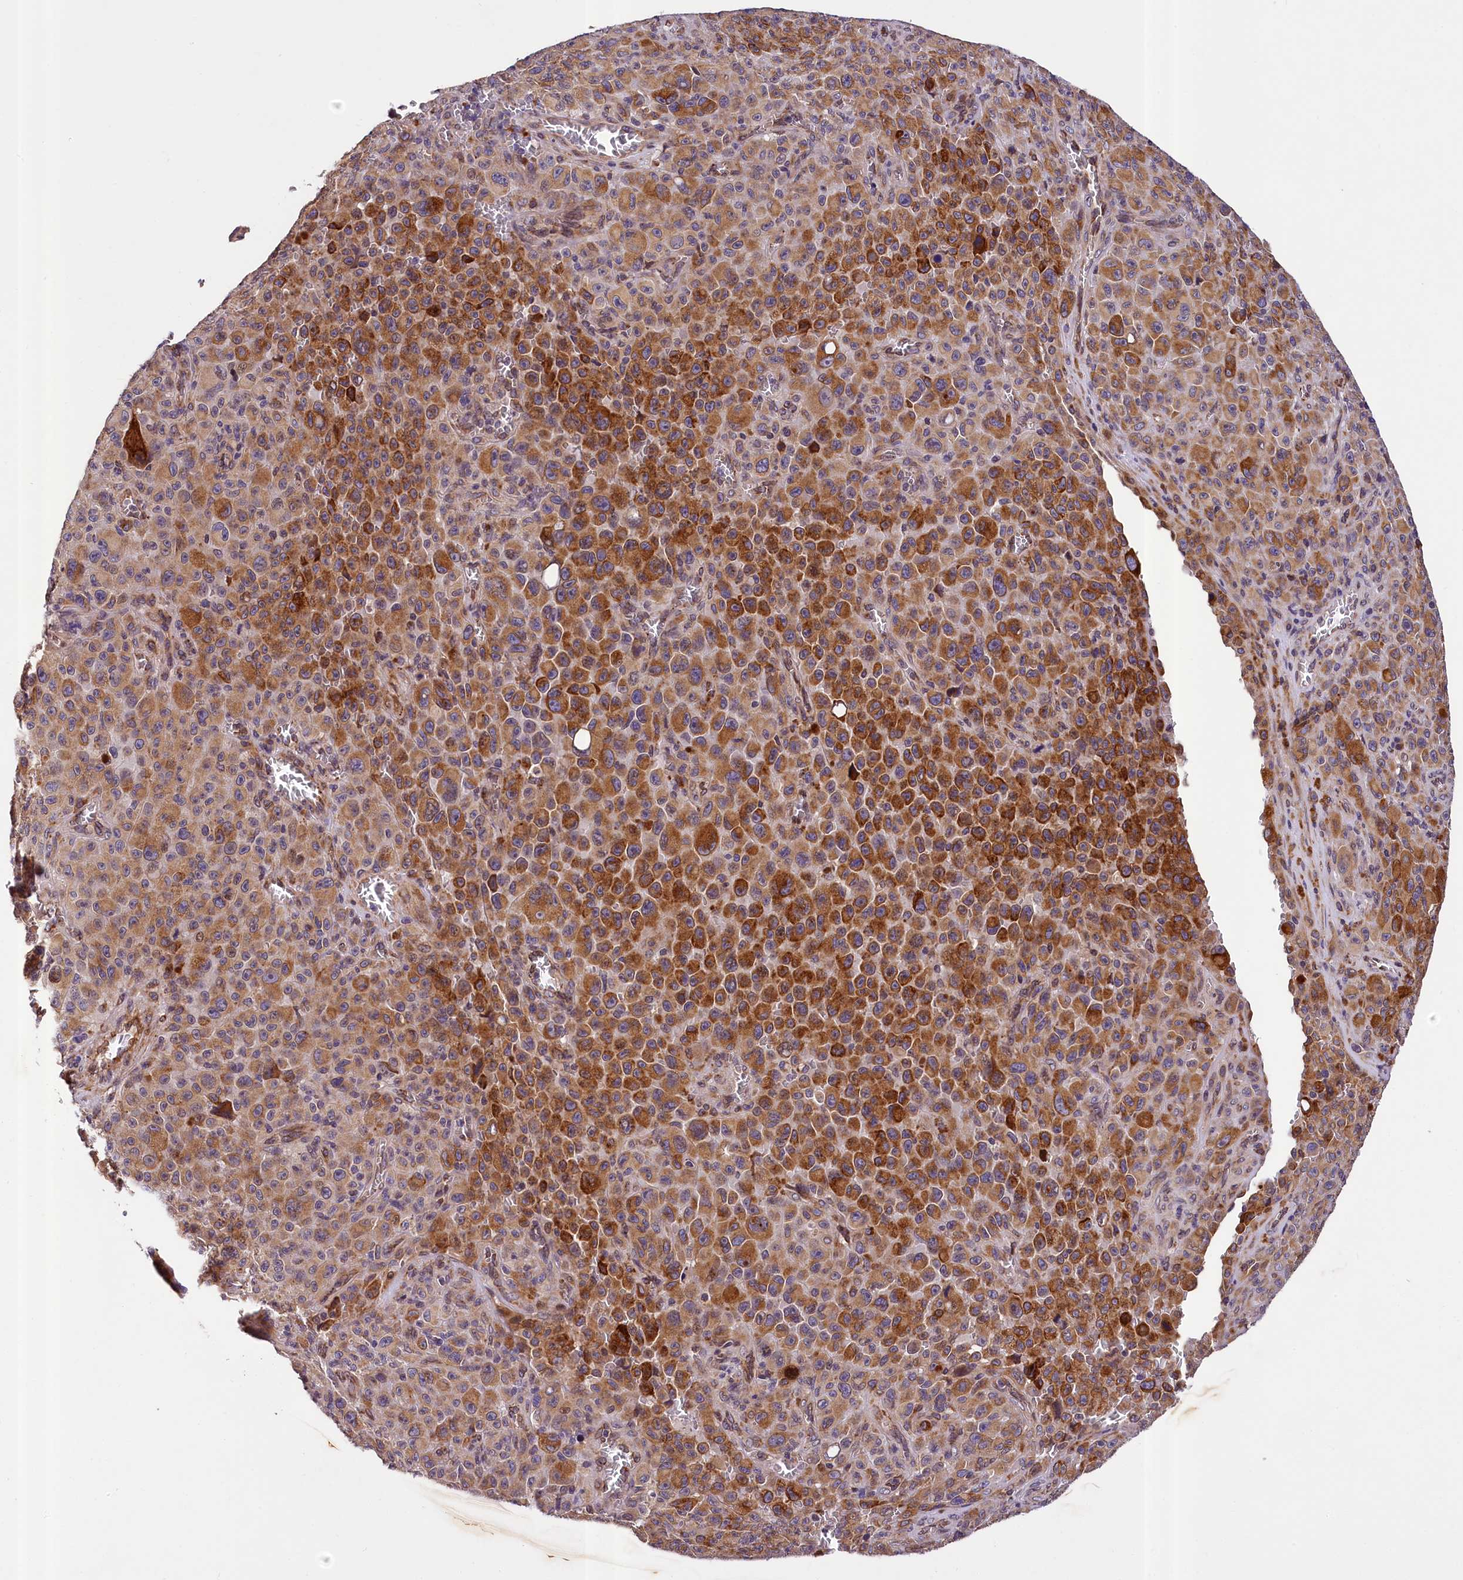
{"staining": {"intensity": "strong", "quantity": "25%-75%", "location": "cytoplasmic/membranous"}, "tissue": "melanoma", "cell_type": "Tumor cells", "image_type": "cancer", "snomed": [{"axis": "morphology", "description": "Malignant melanoma, NOS"}, {"axis": "topography", "description": "Skin"}], "caption": "Immunohistochemical staining of human malignant melanoma exhibits high levels of strong cytoplasmic/membranous protein staining in approximately 25%-75% of tumor cells.", "gene": "SUPV3L1", "patient": {"sex": "female", "age": 82}}